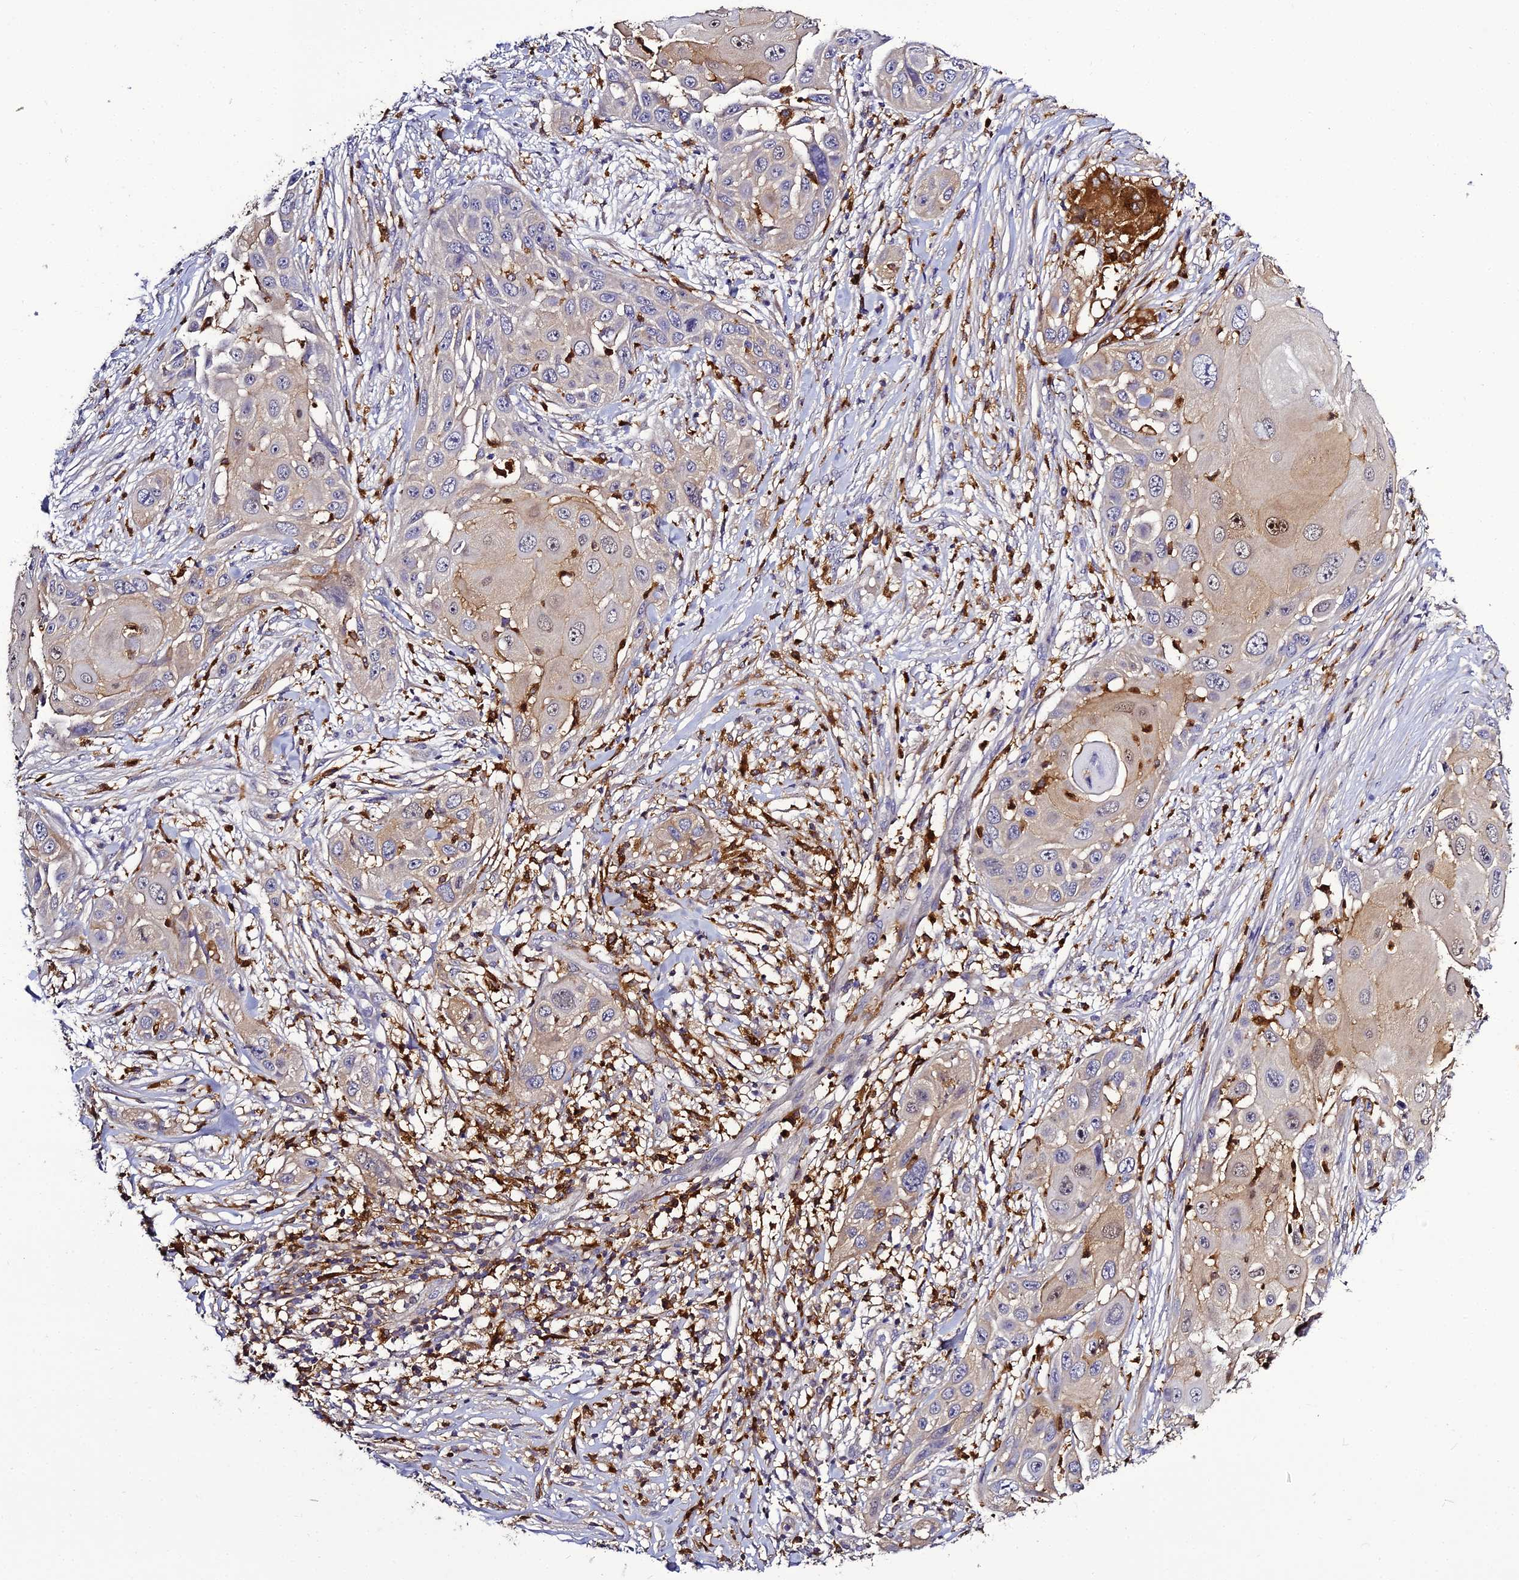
{"staining": {"intensity": "weak", "quantity": "<25%", "location": "cytoplasmic/membranous,nuclear"}, "tissue": "skin cancer", "cell_type": "Tumor cells", "image_type": "cancer", "snomed": [{"axis": "morphology", "description": "Squamous cell carcinoma, NOS"}, {"axis": "topography", "description": "Skin"}], "caption": "This is an immunohistochemistry micrograph of human squamous cell carcinoma (skin). There is no expression in tumor cells.", "gene": "IL4I1", "patient": {"sex": "female", "age": 44}}